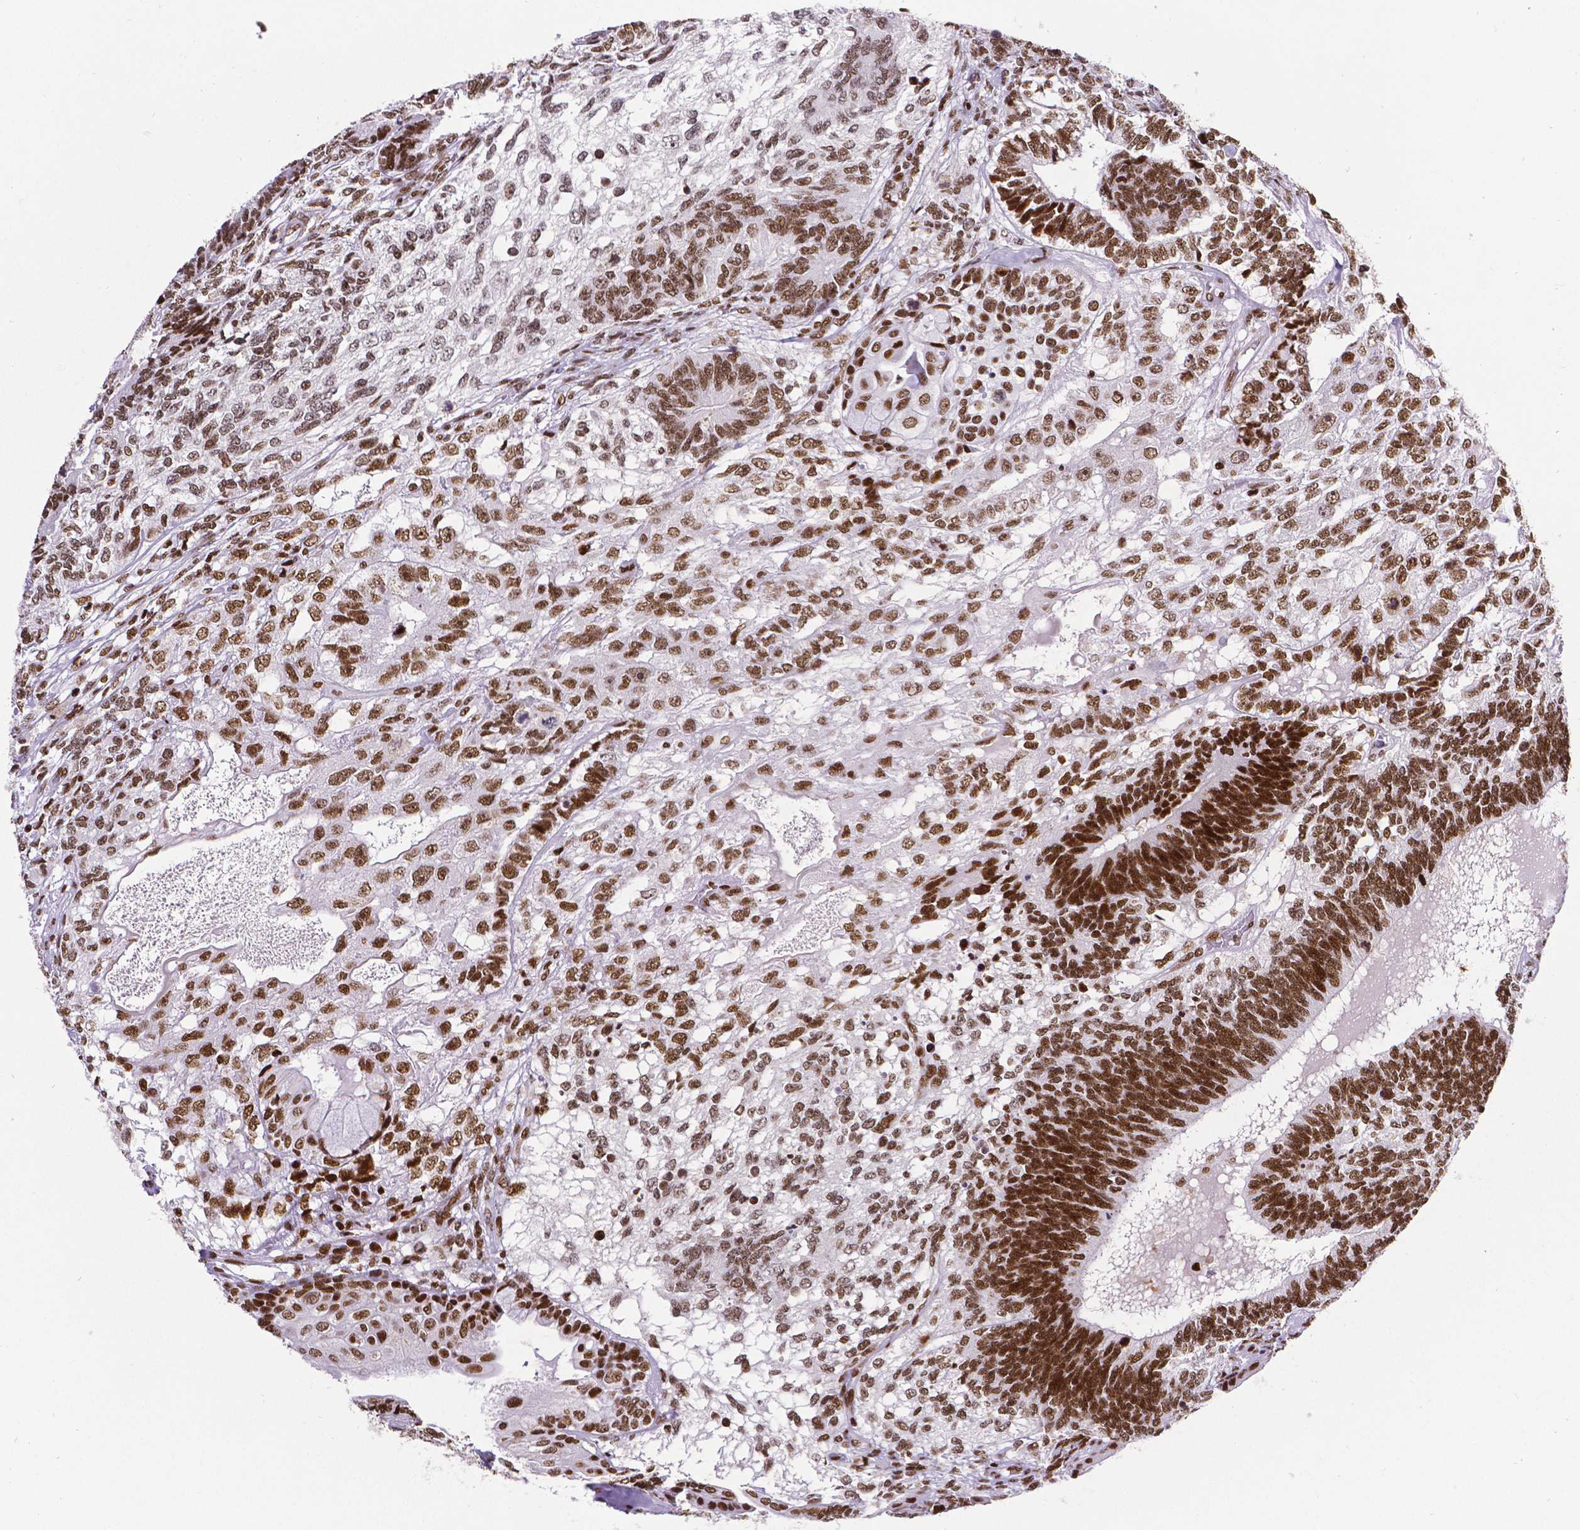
{"staining": {"intensity": "strong", "quantity": ">75%", "location": "nuclear"}, "tissue": "testis cancer", "cell_type": "Tumor cells", "image_type": "cancer", "snomed": [{"axis": "morphology", "description": "Seminoma, NOS"}, {"axis": "morphology", "description": "Carcinoma, Embryonal, NOS"}, {"axis": "topography", "description": "Testis"}], "caption": "A photomicrograph showing strong nuclear staining in about >75% of tumor cells in testis cancer (embryonal carcinoma), as visualized by brown immunohistochemical staining.", "gene": "CTCF", "patient": {"sex": "male", "age": 41}}